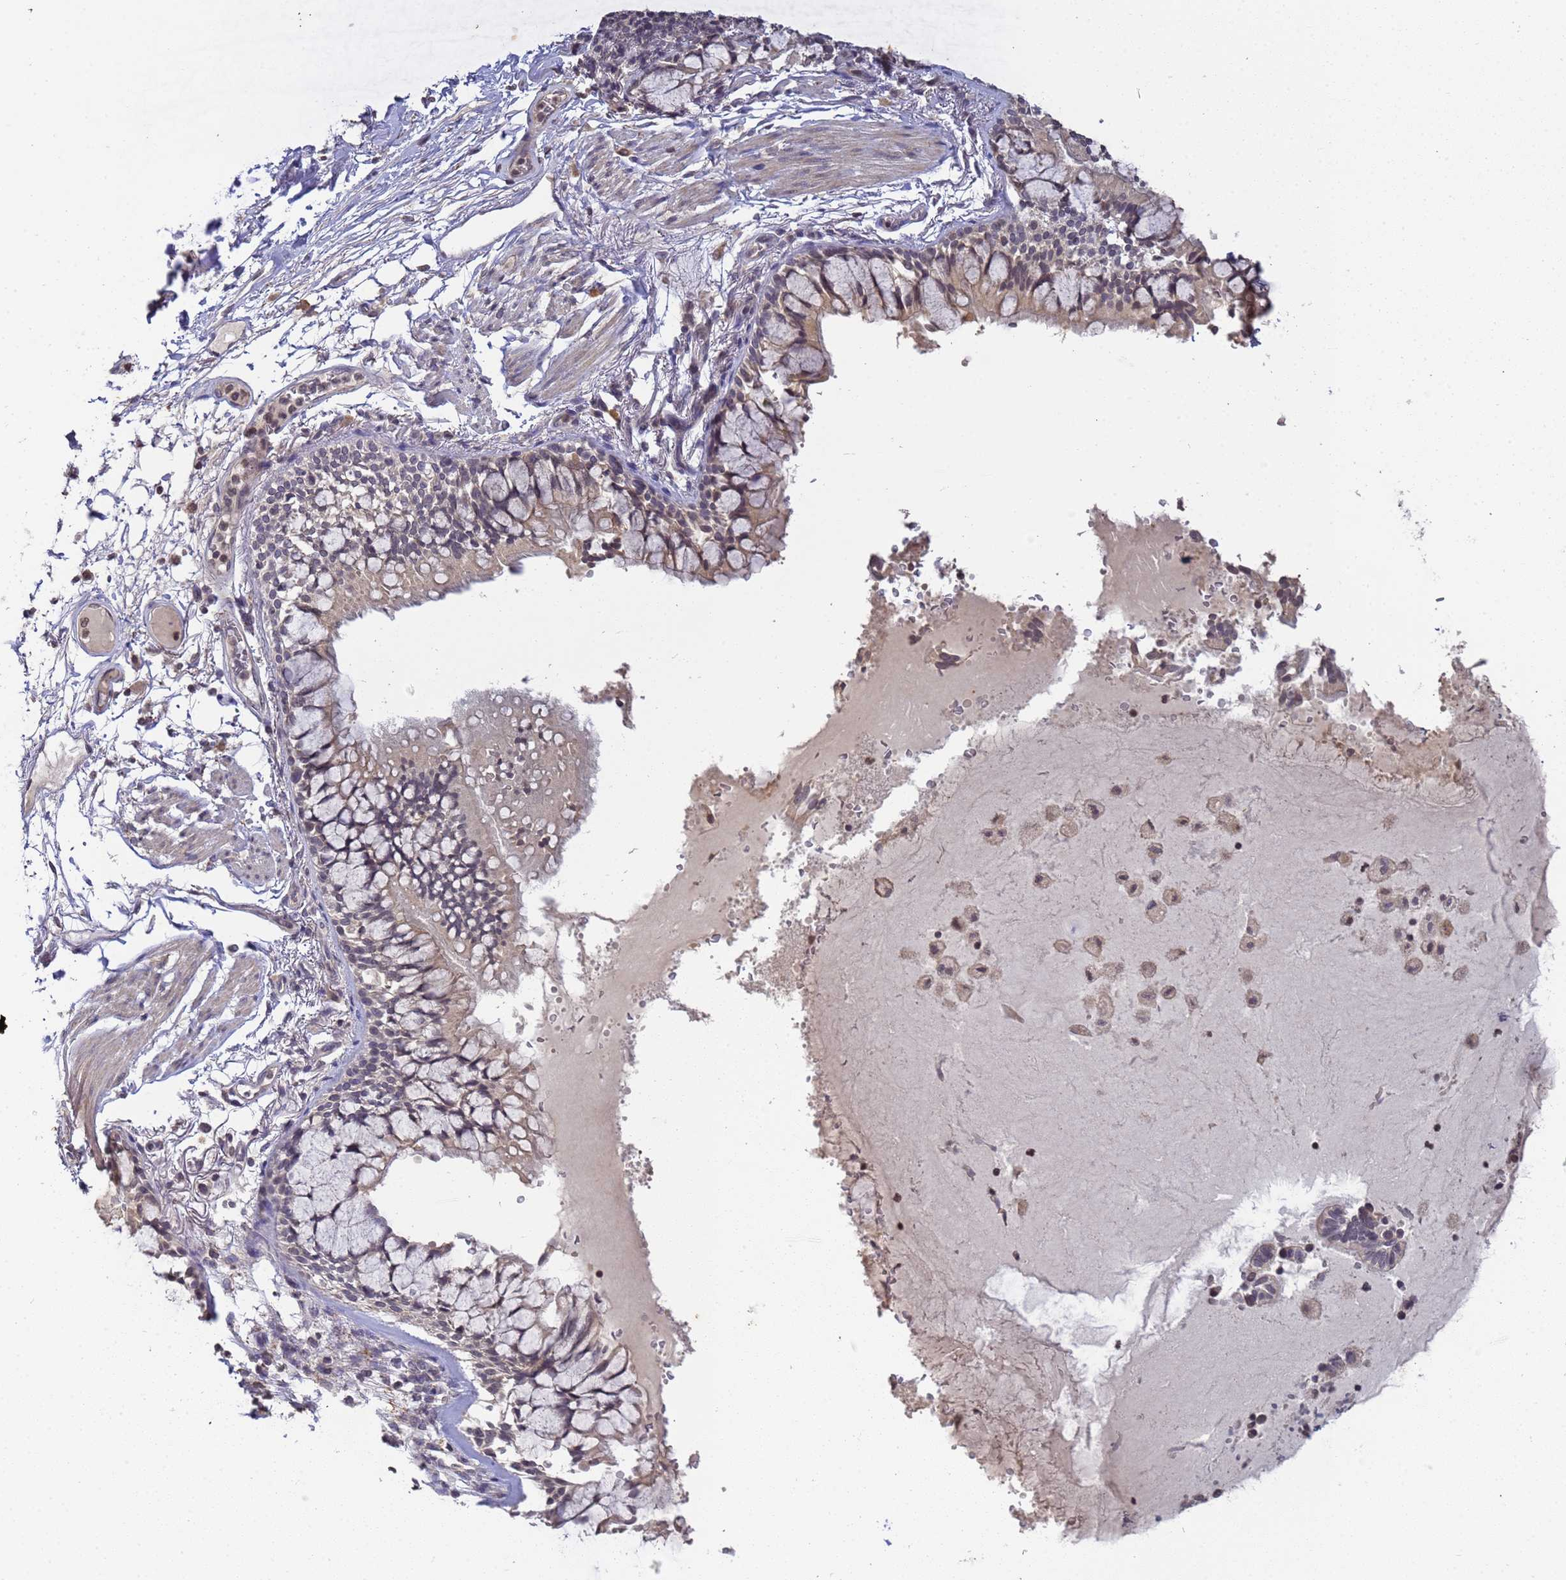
{"staining": {"intensity": "moderate", "quantity": "25%-75%", "location": "cytoplasmic/membranous,nuclear"}, "tissue": "bronchus", "cell_type": "Respiratory epithelial cells", "image_type": "normal", "snomed": [{"axis": "morphology", "description": "Normal tissue, NOS"}, {"axis": "topography", "description": "Bronchus"}], "caption": "Approximately 25%-75% of respiratory epithelial cells in normal bronchus exhibit moderate cytoplasmic/membranous,nuclear protein staining as visualized by brown immunohistochemical staining.", "gene": "MYL7", "patient": {"sex": "male", "age": 70}}